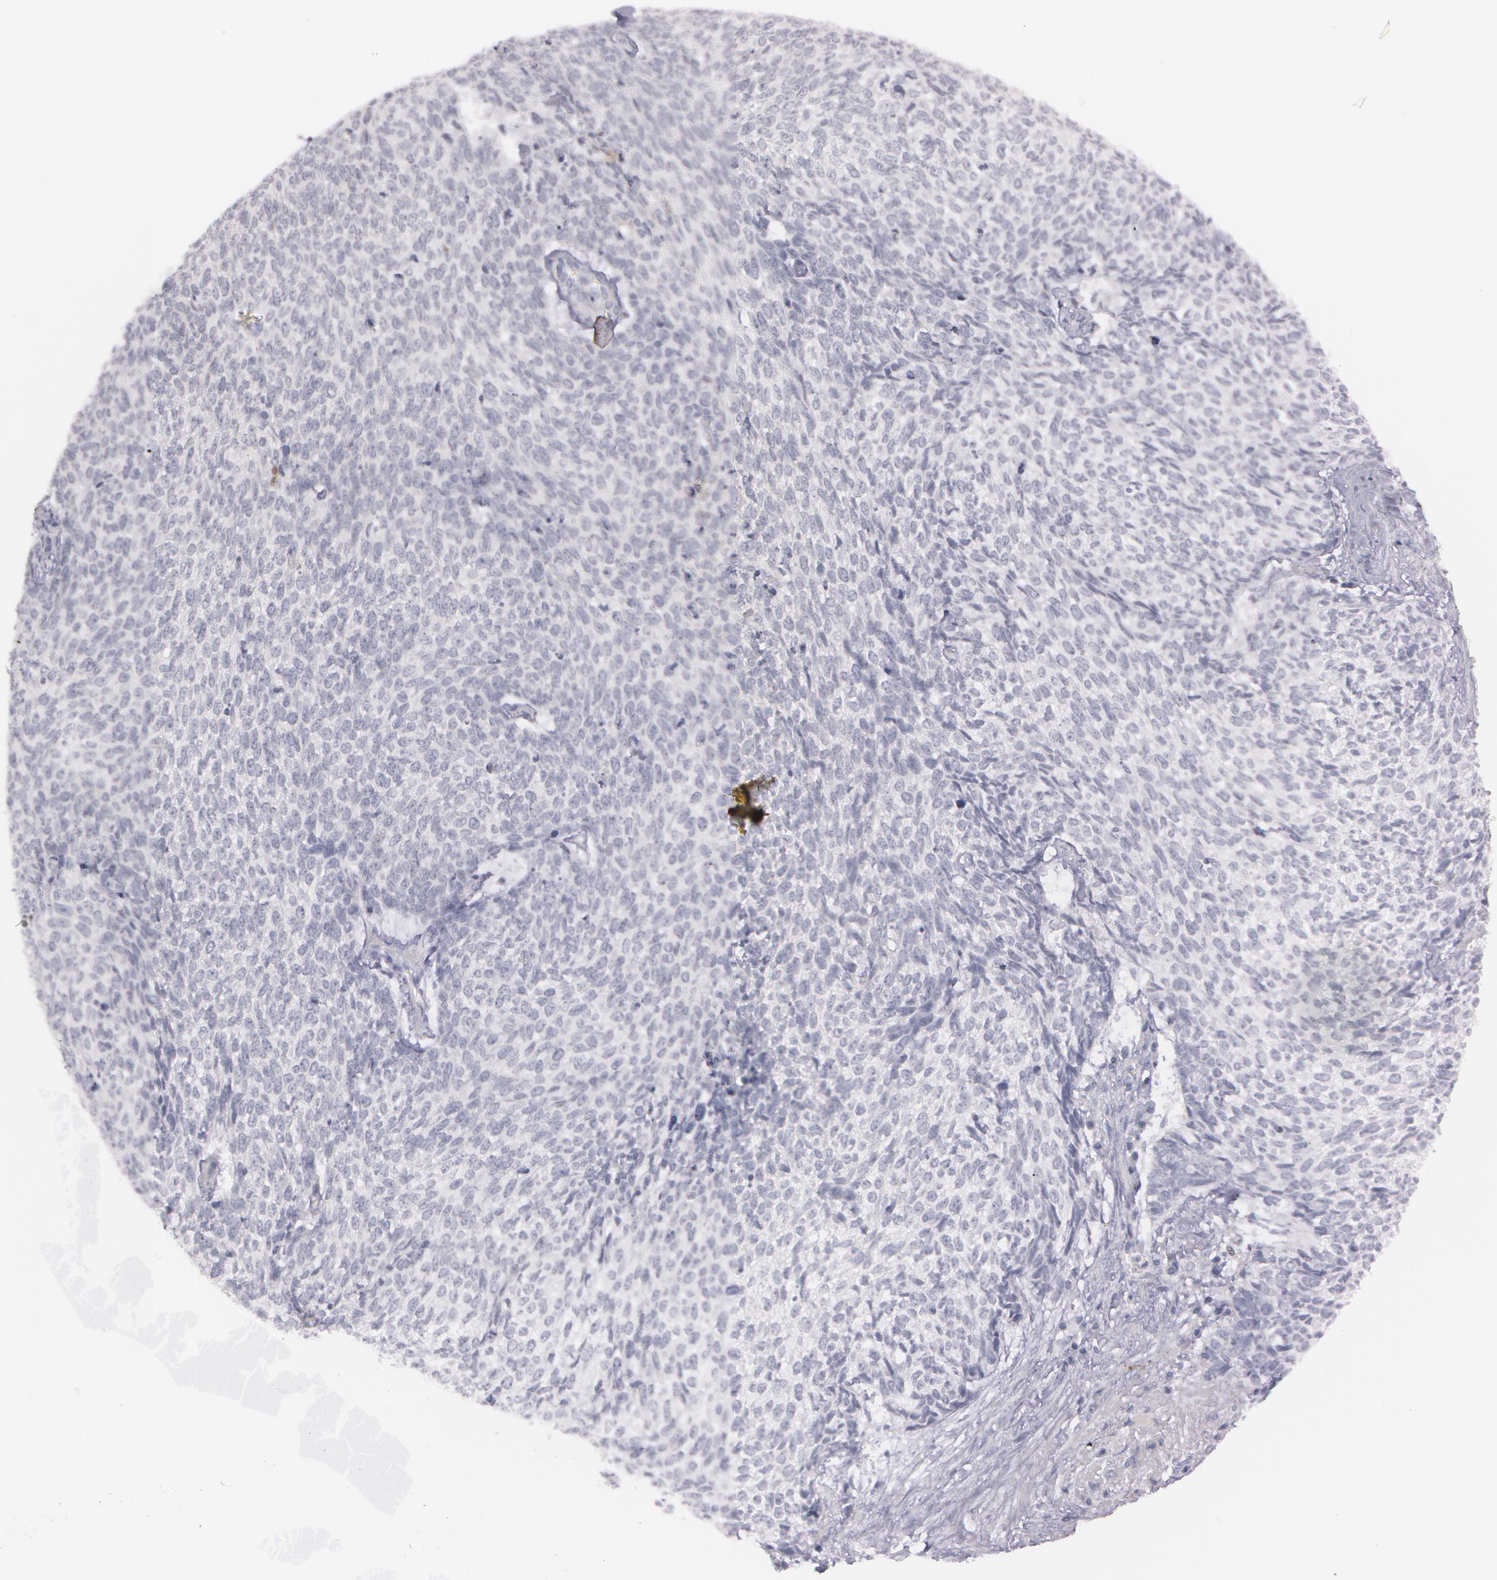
{"staining": {"intensity": "negative", "quantity": "none", "location": "none"}, "tissue": "skin cancer", "cell_type": "Tumor cells", "image_type": "cancer", "snomed": [{"axis": "morphology", "description": "Basal cell carcinoma"}, {"axis": "topography", "description": "Skin"}], "caption": "A histopathology image of skin cancer stained for a protein reveals no brown staining in tumor cells.", "gene": "IL1RN", "patient": {"sex": "female", "age": 89}}